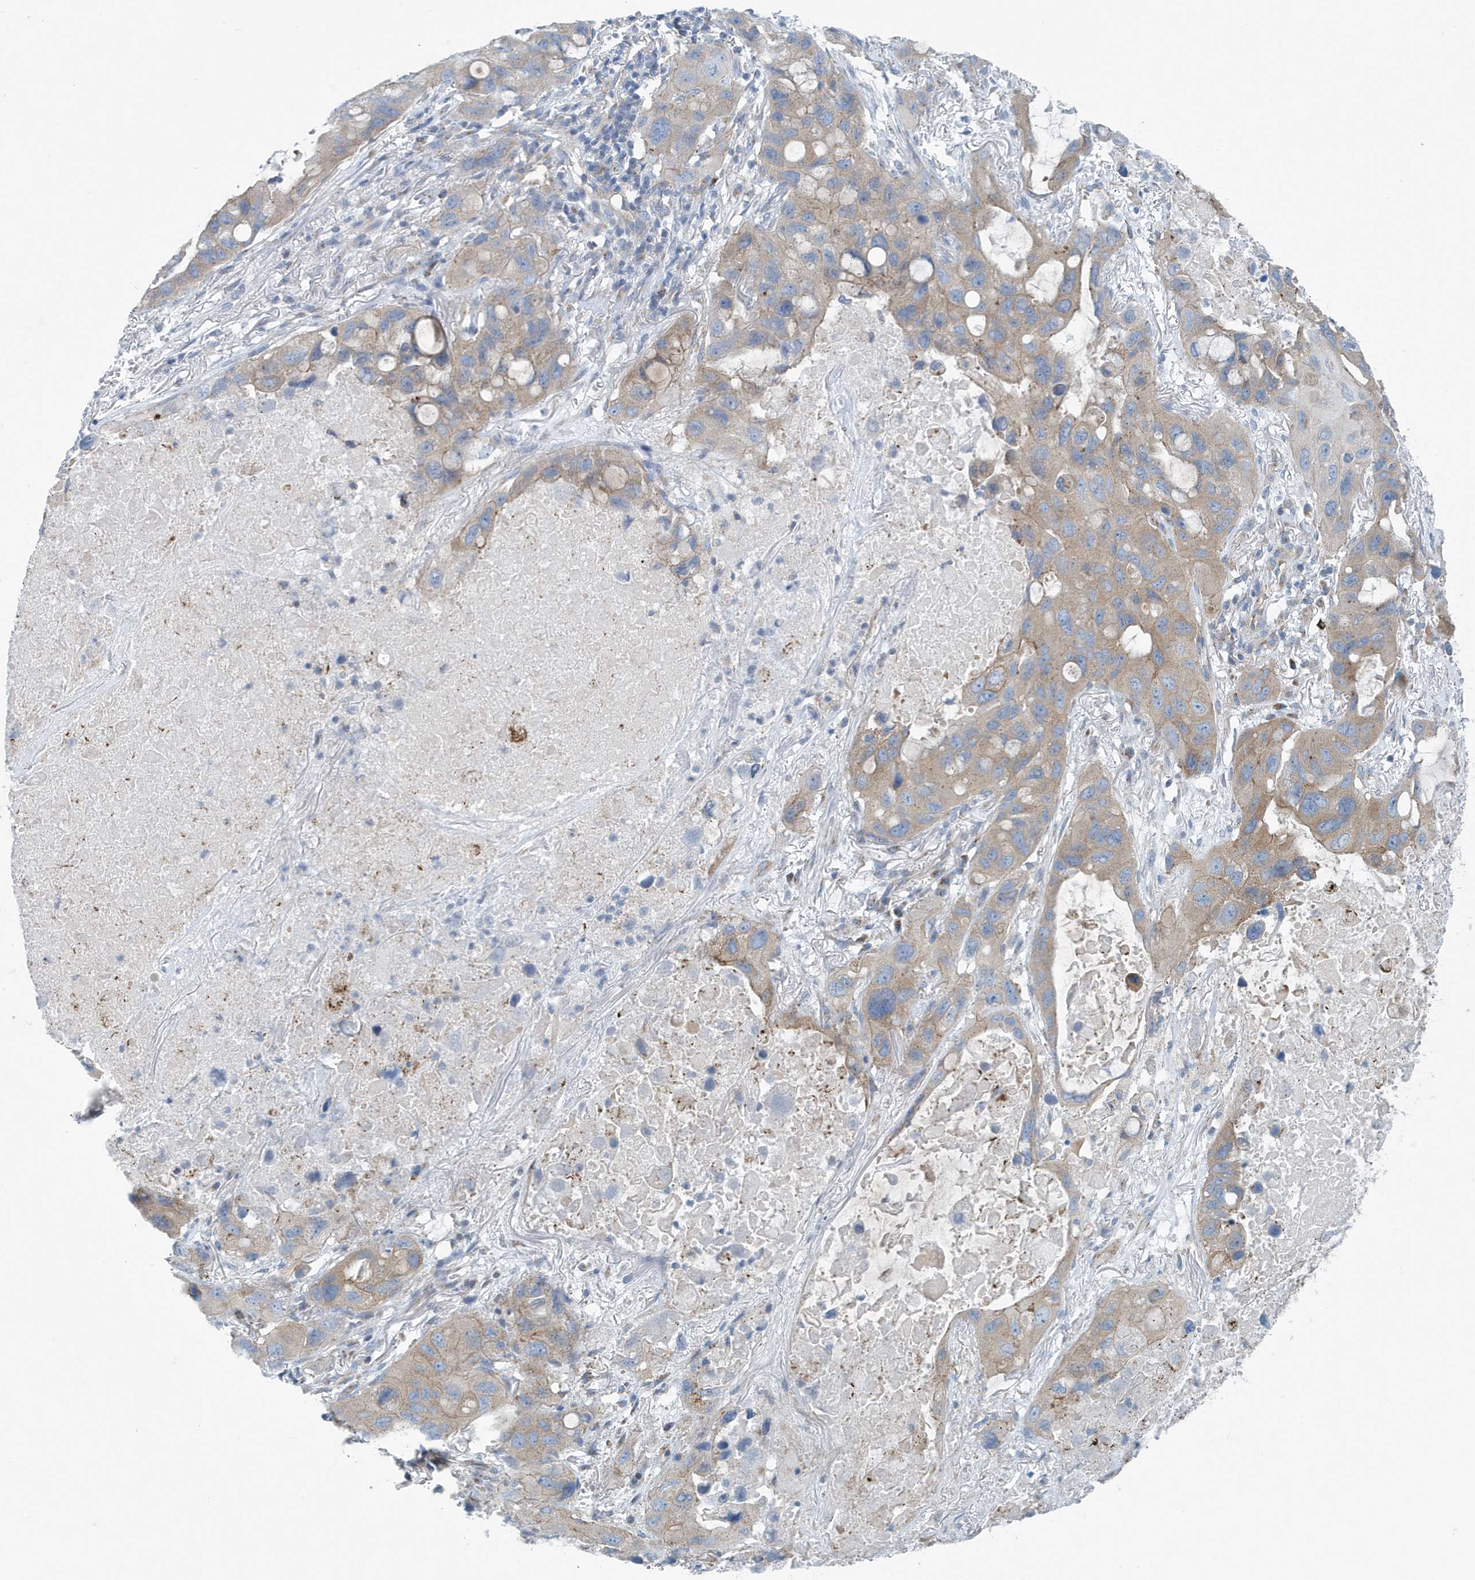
{"staining": {"intensity": "weak", "quantity": ">75%", "location": "cytoplasmic/membranous"}, "tissue": "lung cancer", "cell_type": "Tumor cells", "image_type": "cancer", "snomed": [{"axis": "morphology", "description": "Squamous cell carcinoma, NOS"}, {"axis": "topography", "description": "Lung"}], "caption": "Tumor cells reveal low levels of weak cytoplasmic/membranous positivity in approximately >75% of cells in human squamous cell carcinoma (lung).", "gene": "PPM1M", "patient": {"sex": "female", "age": 73}}